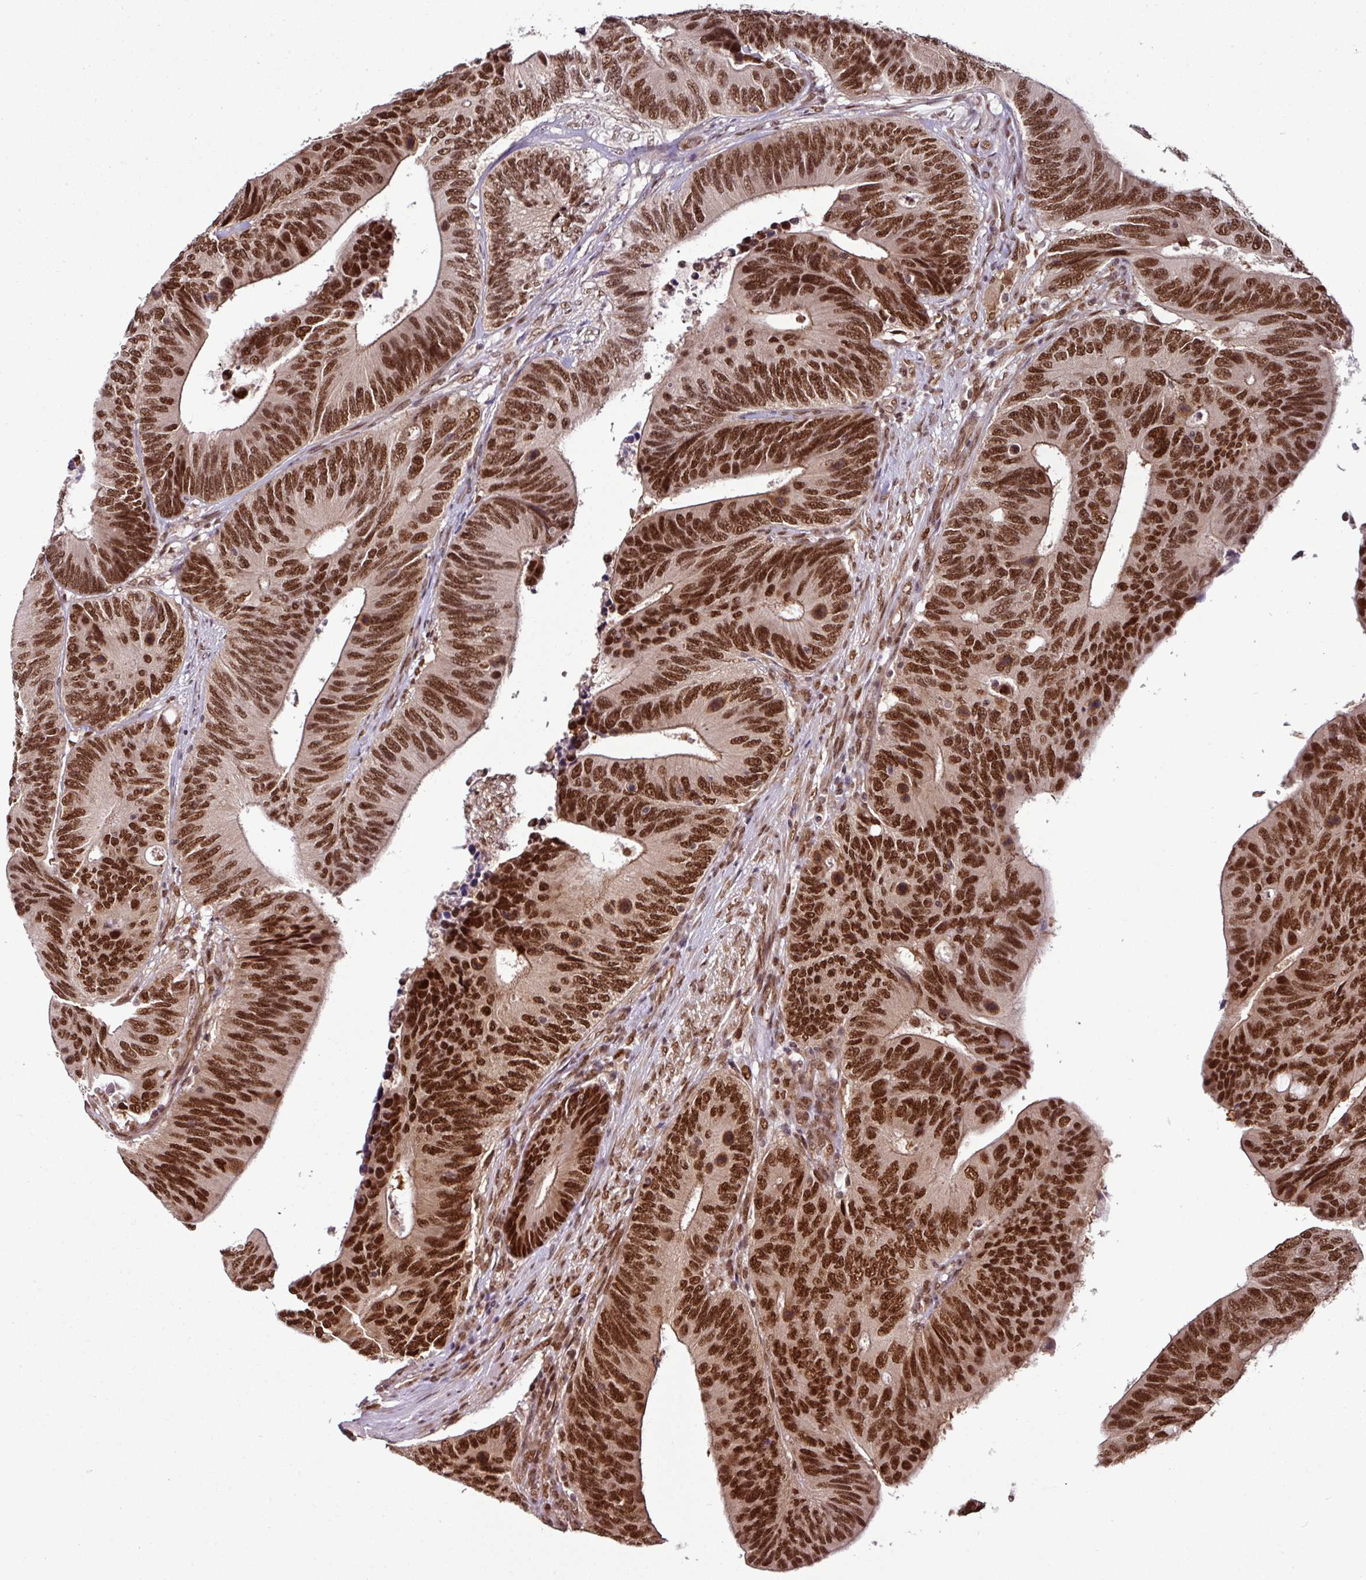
{"staining": {"intensity": "strong", "quantity": ">75%", "location": "nuclear"}, "tissue": "colorectal cancer", "cell_type": "Tumor cells", "image_type": "cancer", "snomed": [{"axis": "morphology", "description": "Adenocarcinoma, NOS"}, {"axis": "topography", "description": "Colon"}], "caption": "Immunohistochemistry staining of colorectal adenocarcinoma, which demonstrates high levels of strong nuclear positivity in about >75% of tumor cells indicating strong nuclear protein staining. The staining was performed using DAB (3,3'-diaminobenzidine) (brown) for protein detection and nuclei were counterstained in hematoxylin (blue).", "gene": "MORF4L2", "patient": {"sex": "male", "age": 87}}